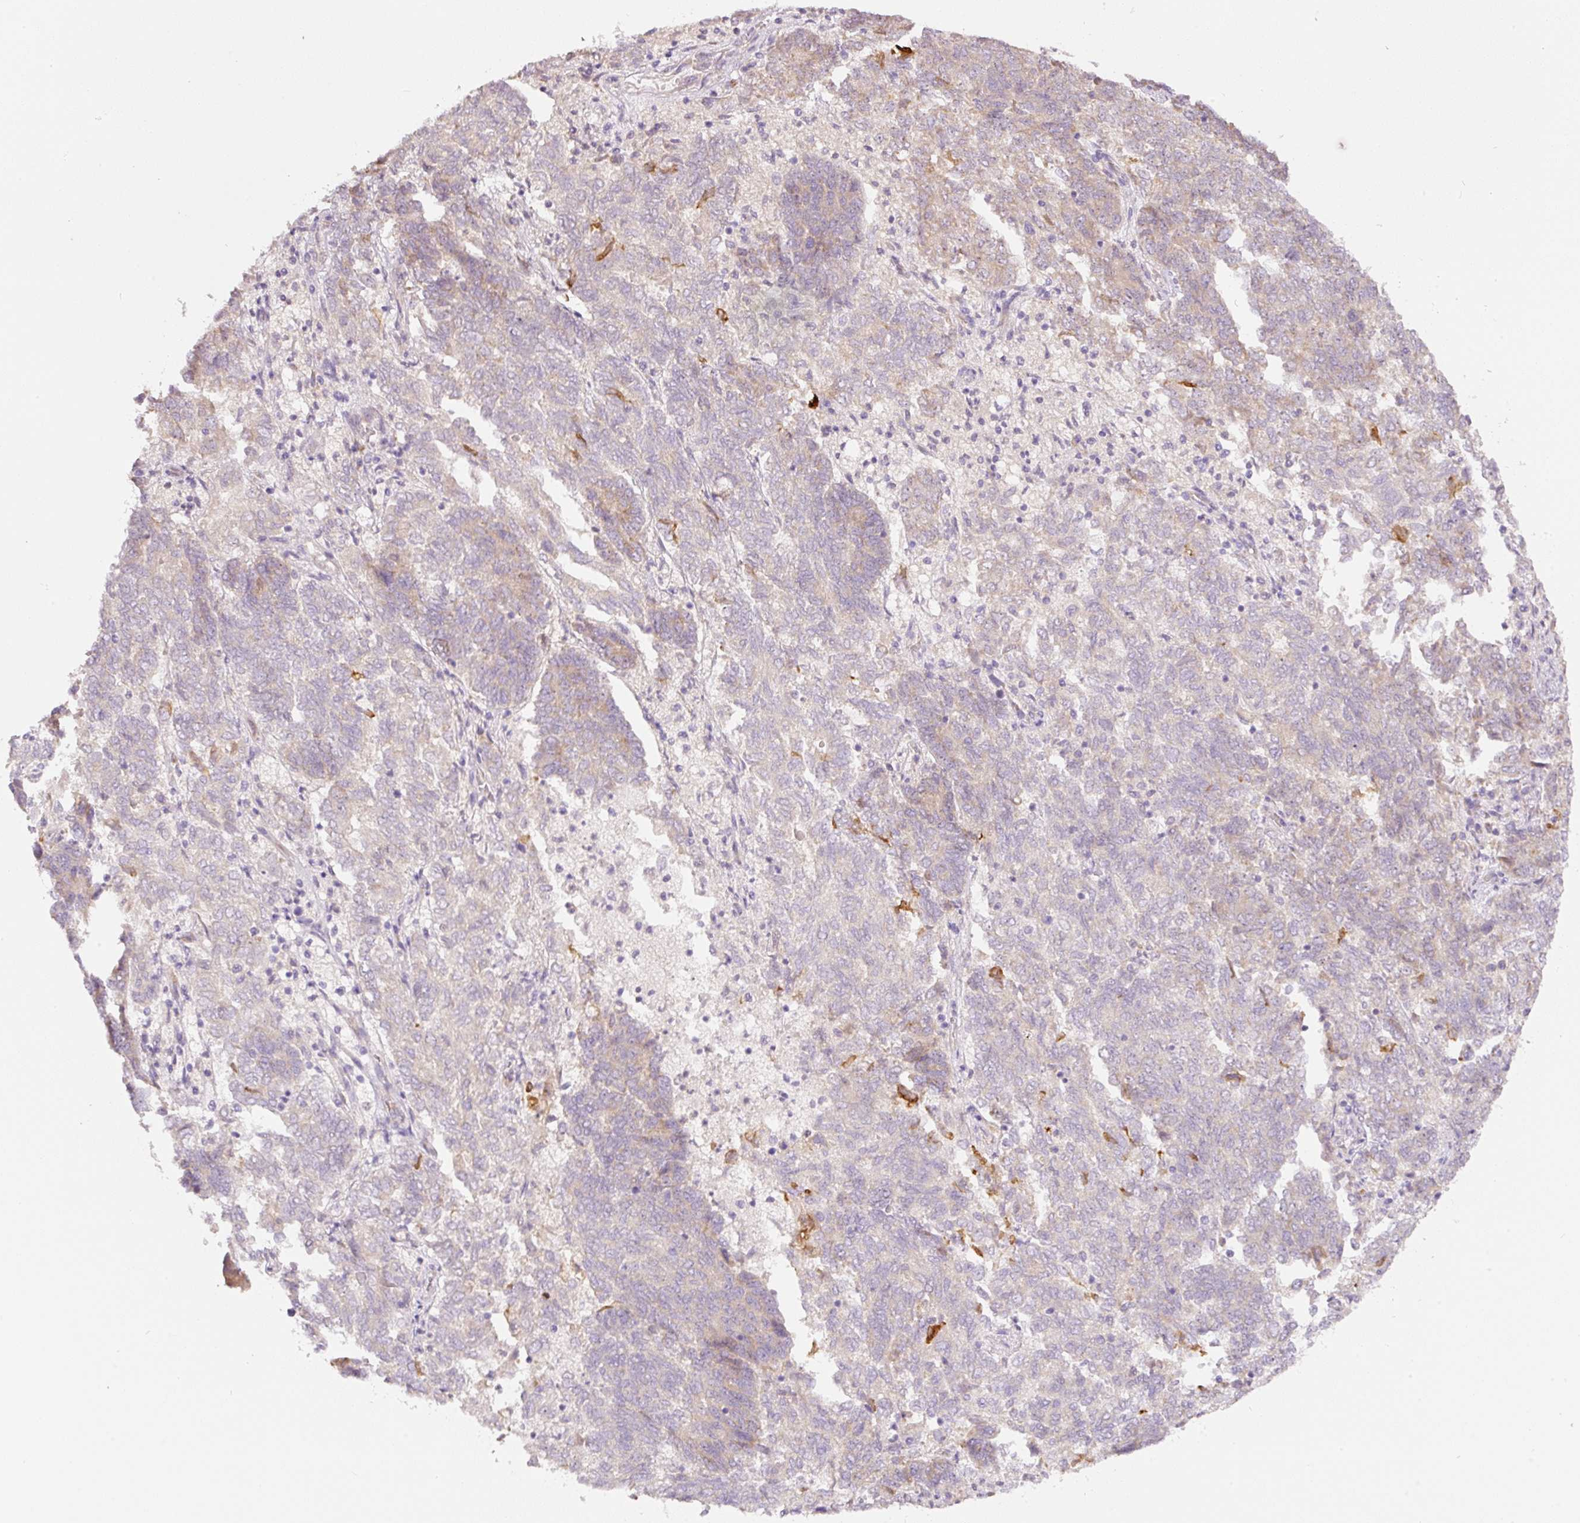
{"staining": {"intensity": "weak", "quantity": "<25%", "location": "cytoplasmic/membranous"}, "tissue": "endometrial cancer", "cell_type": "Tumor cells", "image_type": "cancer", "snomed": [{"axis": "morphology", "description": "Adenocarcinoma, NOS"}, {"axis": "topography", "description": "Endometrium"}], "caption": "Tumor cells show no significant staining in adenocarcinoma (endometrial).", "gene": "RSPO2", "patient": {"sex": "female", "age": 80}}